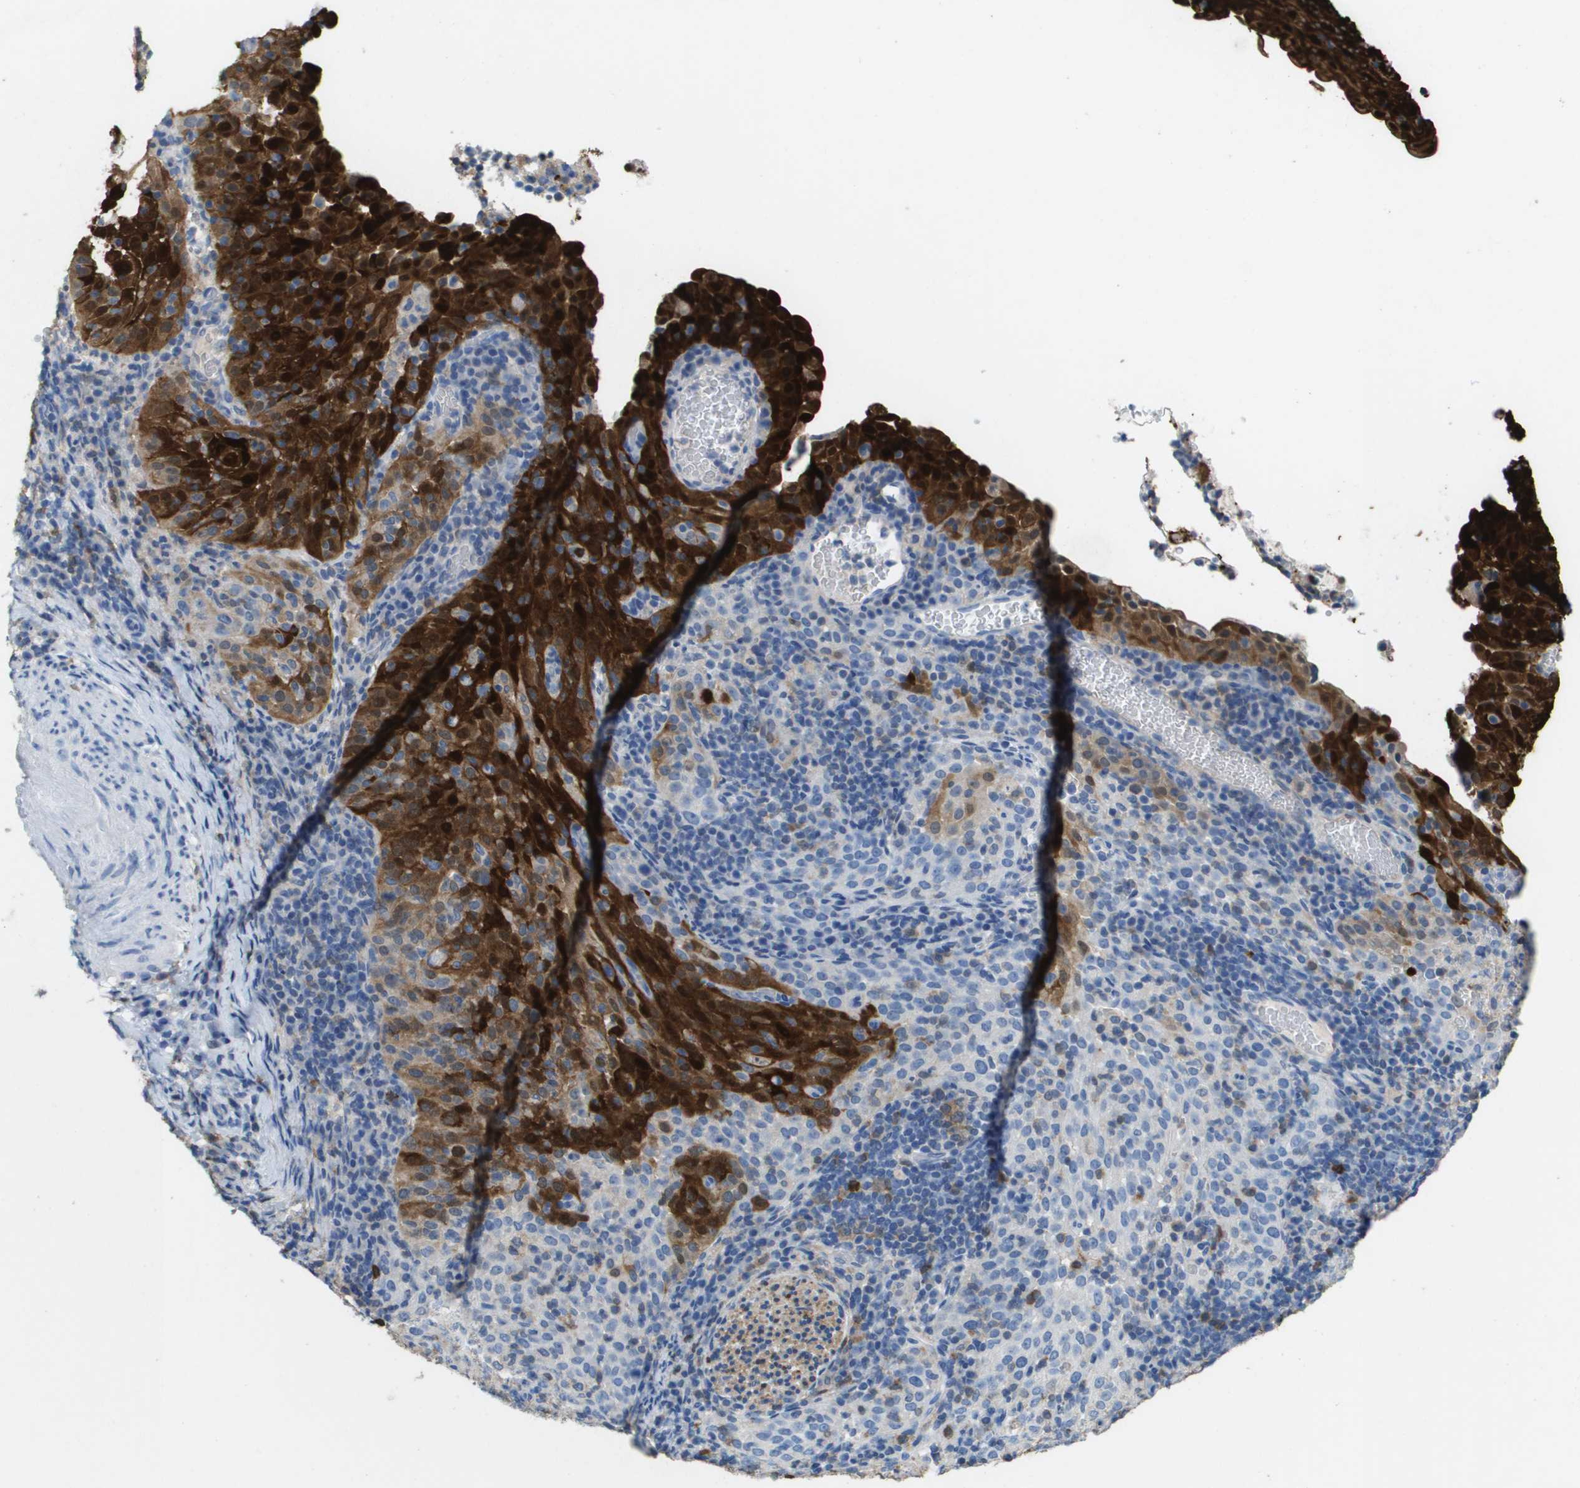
{"staining": {"intensity": "strong", "quantity": "25%-75%", "location": "cytoplasmic/membranous"}, "tissue": "cervical cancer", "cell_type": "Tumor cells", "image_type": "cancer", "snomed": [{"axis": "morphology", "description": "Squamous cell carcinoma, NOS"}, {"axis": "topography", "description": "Cervix"}], "caption": "Immunohistochemistry (IHC) staining of squamous cell carcinoma (cervical), which demonstrates high levels of strong cytoplasmic/membranous expression in about 25%-75% of tumor cells indicating strong cytoplasmic/membranous protein staining. The staining was performed using DAB (3,3'-diaminobenzidine) (brown) for protein detection and nuclei were counterstained in hematoxylin (blue).", "gene": "FABP5", "patient": {"sex": "female", "age": 51}}